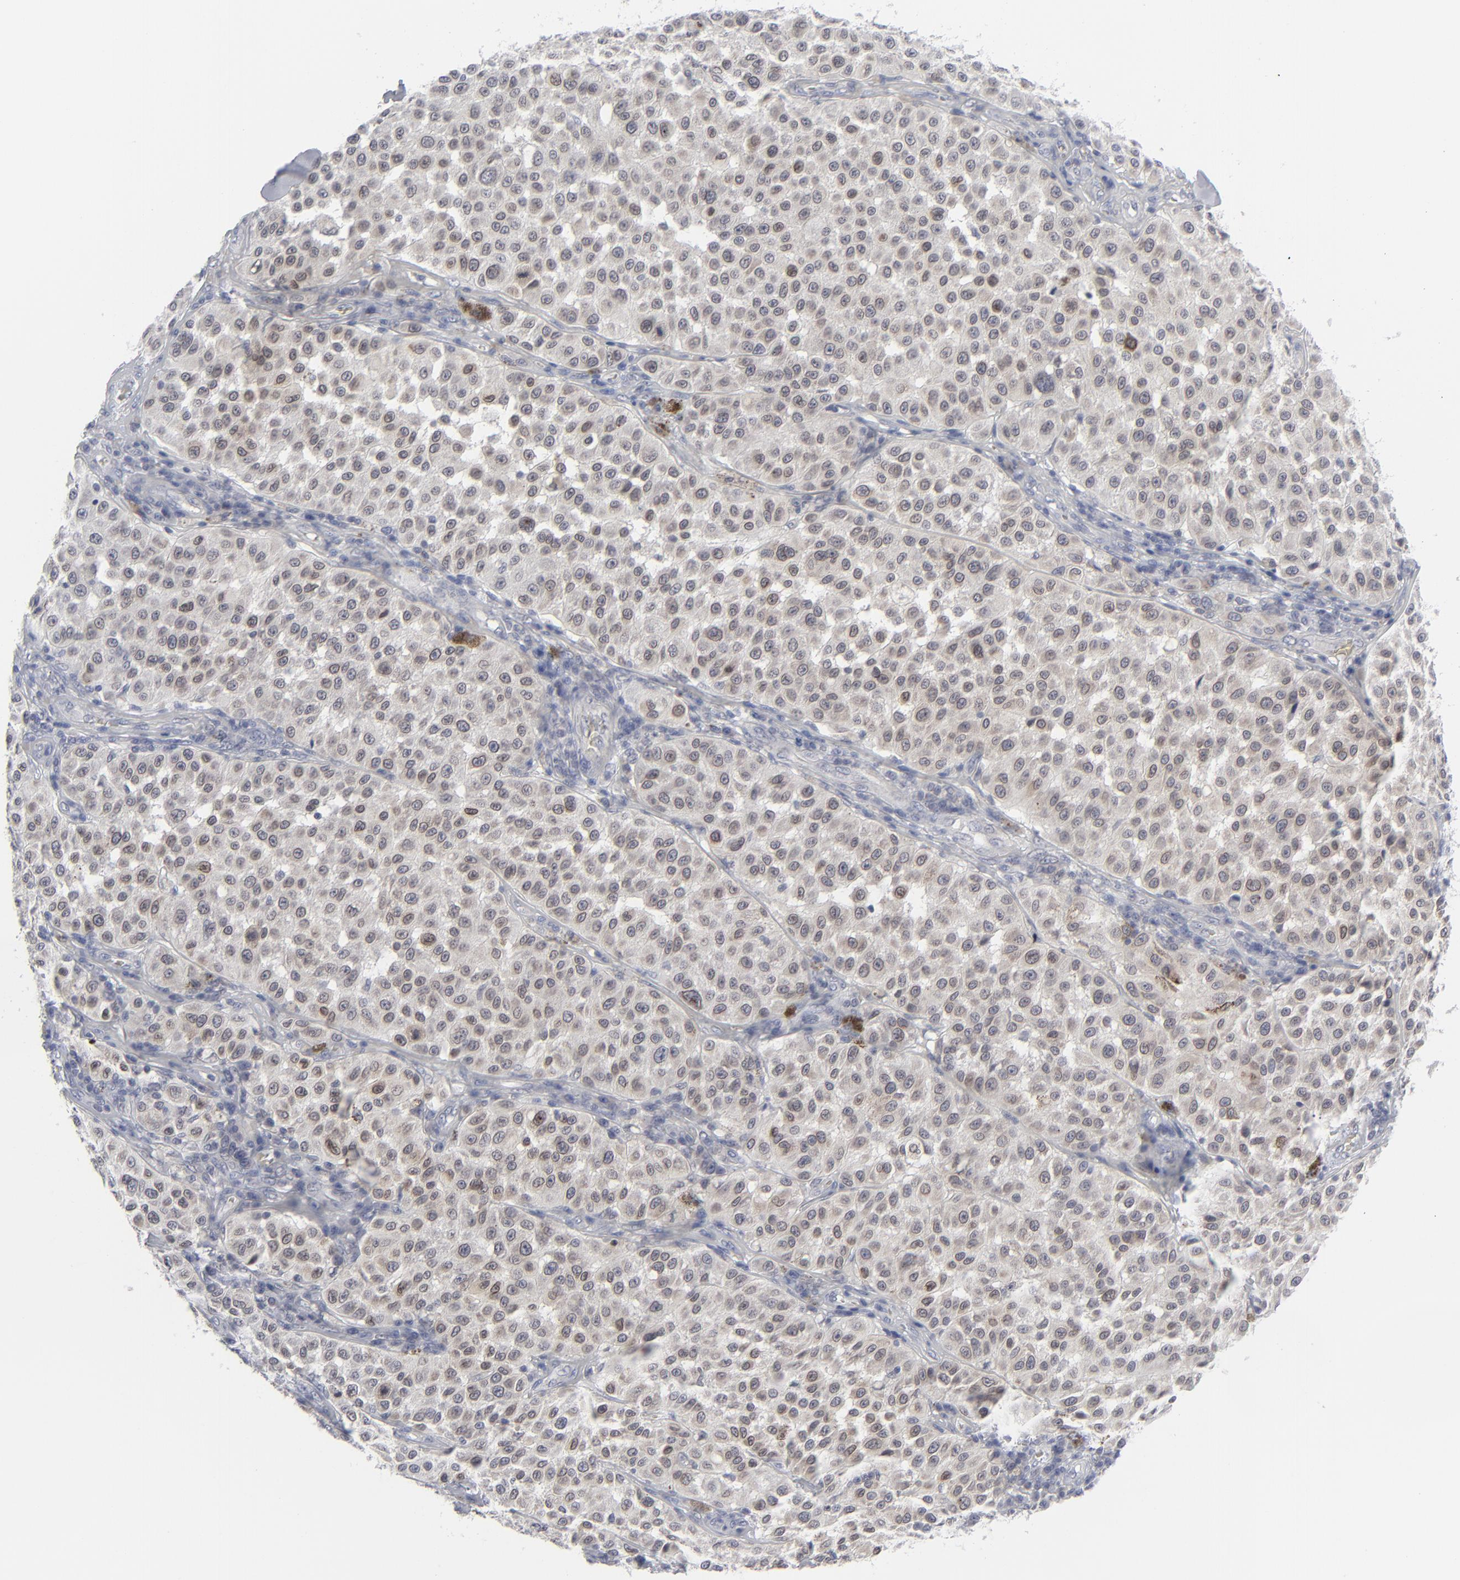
{"staining": {"intensity": "negative", "quantity": "none", "location": "none"}, "tissue": "melanoma", "cell_type": "Tumor cells", "image_type": "cancer", "snomed": [{"axis": "morphology", "description": "Malignant melanoma, NOS"}, {"axis": "topography", "description": "Skin"}], "caption": "This is an immunohistochemistry (IHC) photomicrograph of melanoma. There is no positivity in tumor cells.", "gene": "NUP88", "patient": {"sex": "female", "age": 64}}